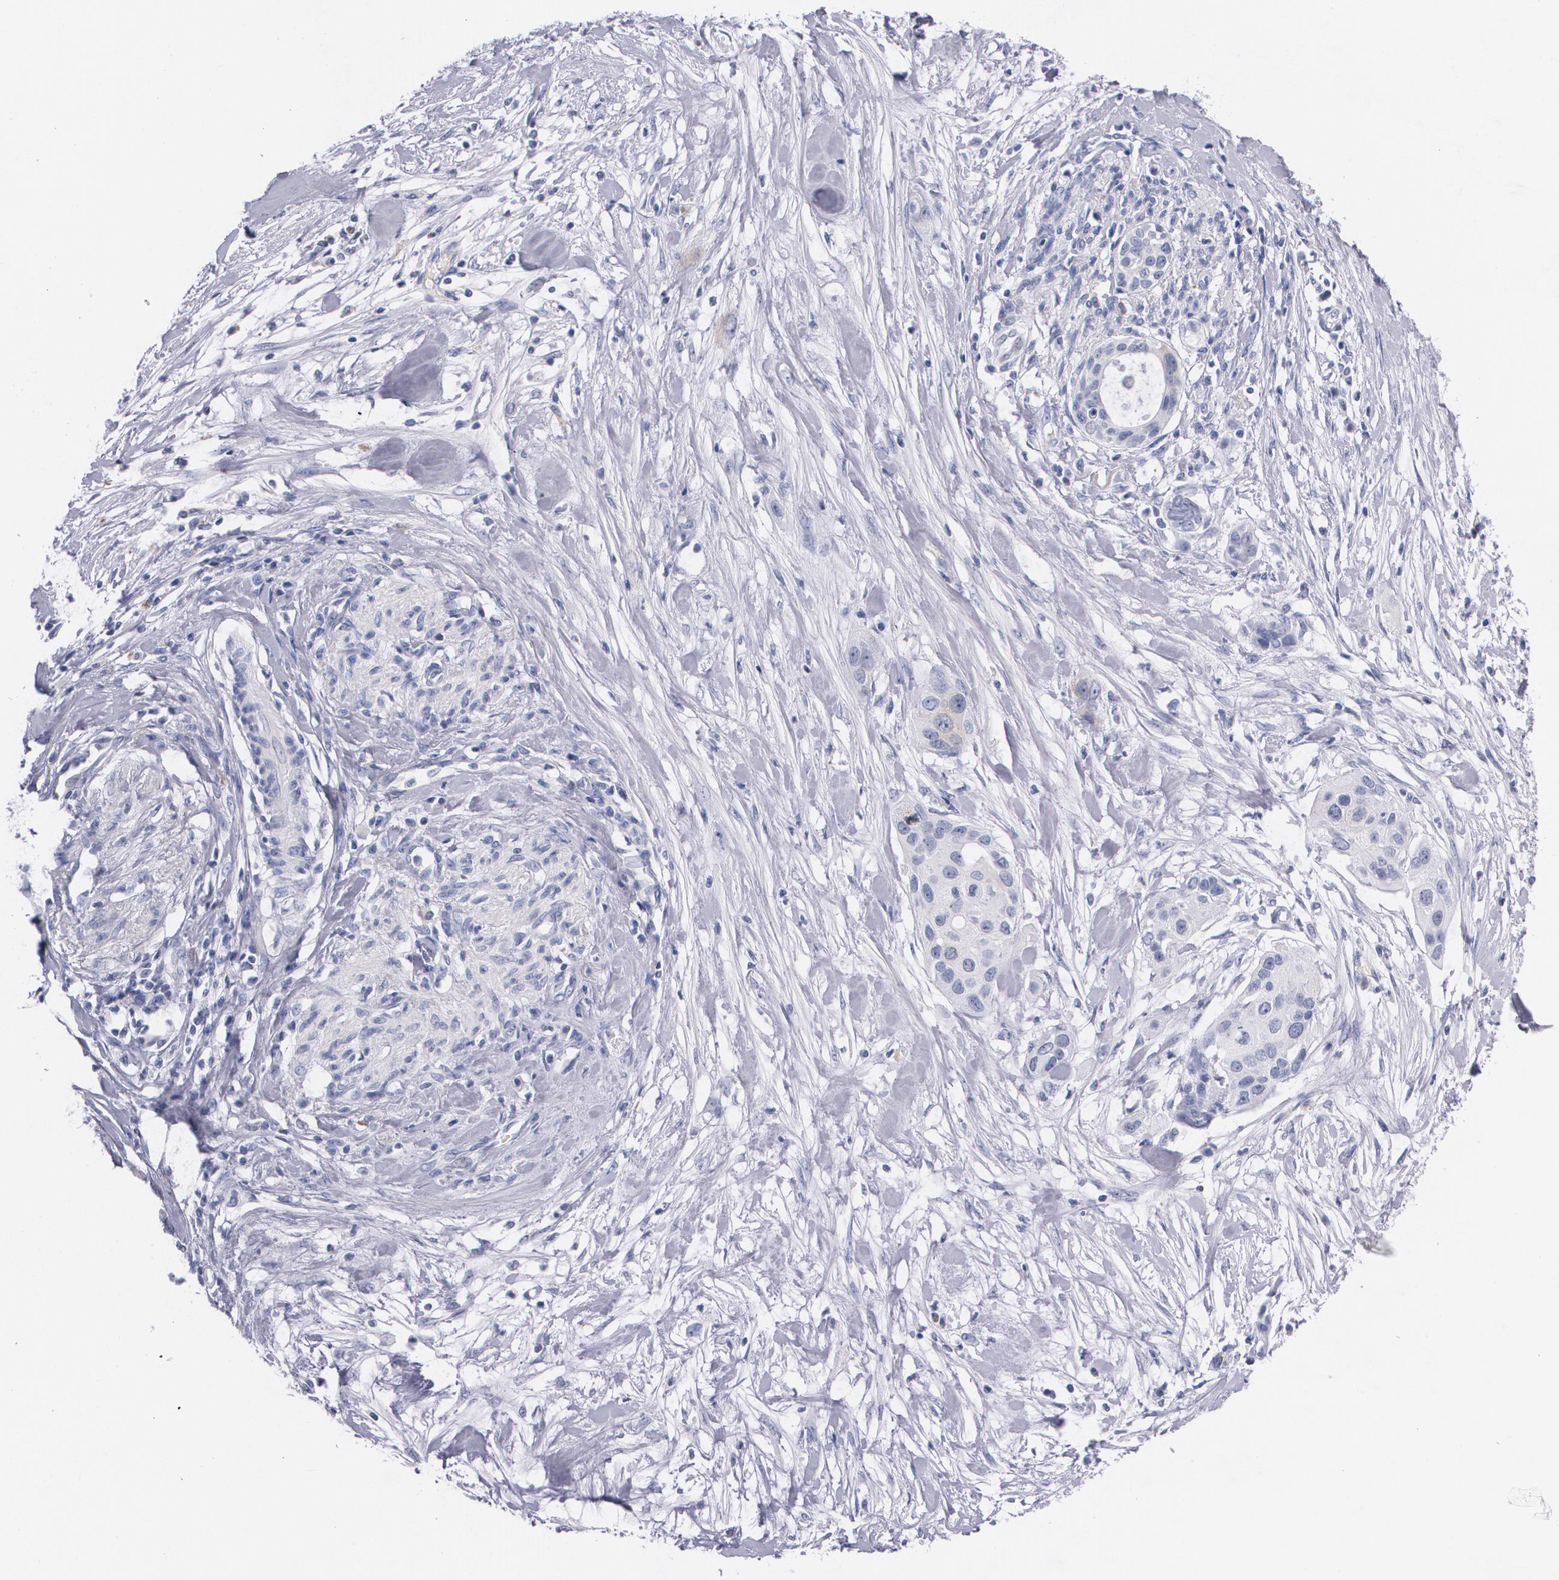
{"staining": {"intensity": "weak", "quantity": "<25%", "location": "cytoplasmic/membranous"}, "tissue": "pancreatic cancer", "cell_type": "Tumor cells", "image_type": "cancer", "snomed": [{"axis": "morphology", "description": "Adenocarcinoma, NOS"}, {"axis": "topography", "description": "Pancreas"}], "caption": "Adenocarcinoma (pancreatic) was stained to show a protein in brown. There is no significant positivity in tumor cells. (DAB (3,3'-diaminobenzidine) IHC with hematoxylin counter stain).", "gene": "HMMR", "patient": {"sex": "female", "age": 60}}